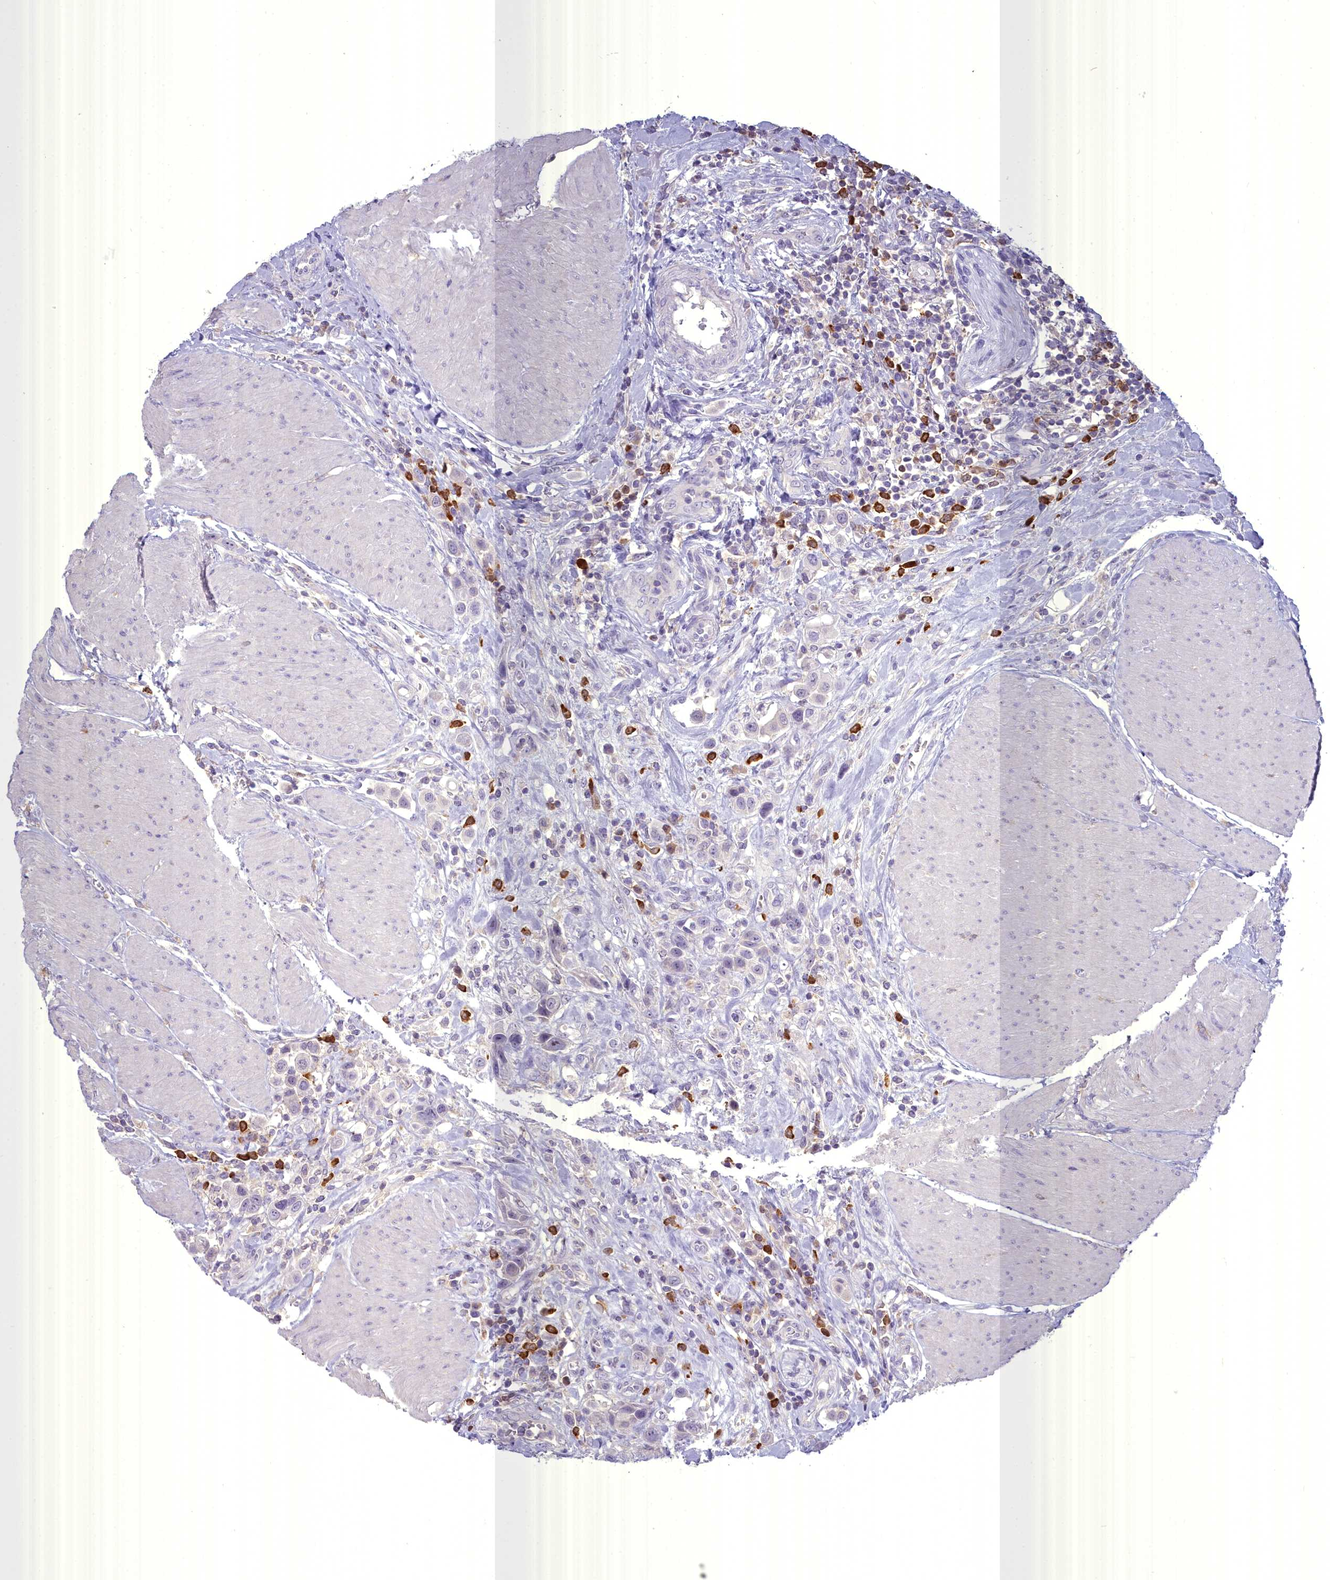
{"staining": {"intensity": "negative", "quantity": "none", "location": "none"}, "tissue": "urothelial cancer", "cell_type": "Tumor cells", "image_type": "cancer", "snomed": [{"axis": "morphology", "description": "Urothelial carcinoma, High grade"}, {"axis": "topography", "description": "Urinary bladder"}], "caption": "Urothelial cancer was stained to show a protein in brown. There is no significant staining in tumor cells.", "gene": "BLNK", "patient": {"sex": "male", "age": 50}}